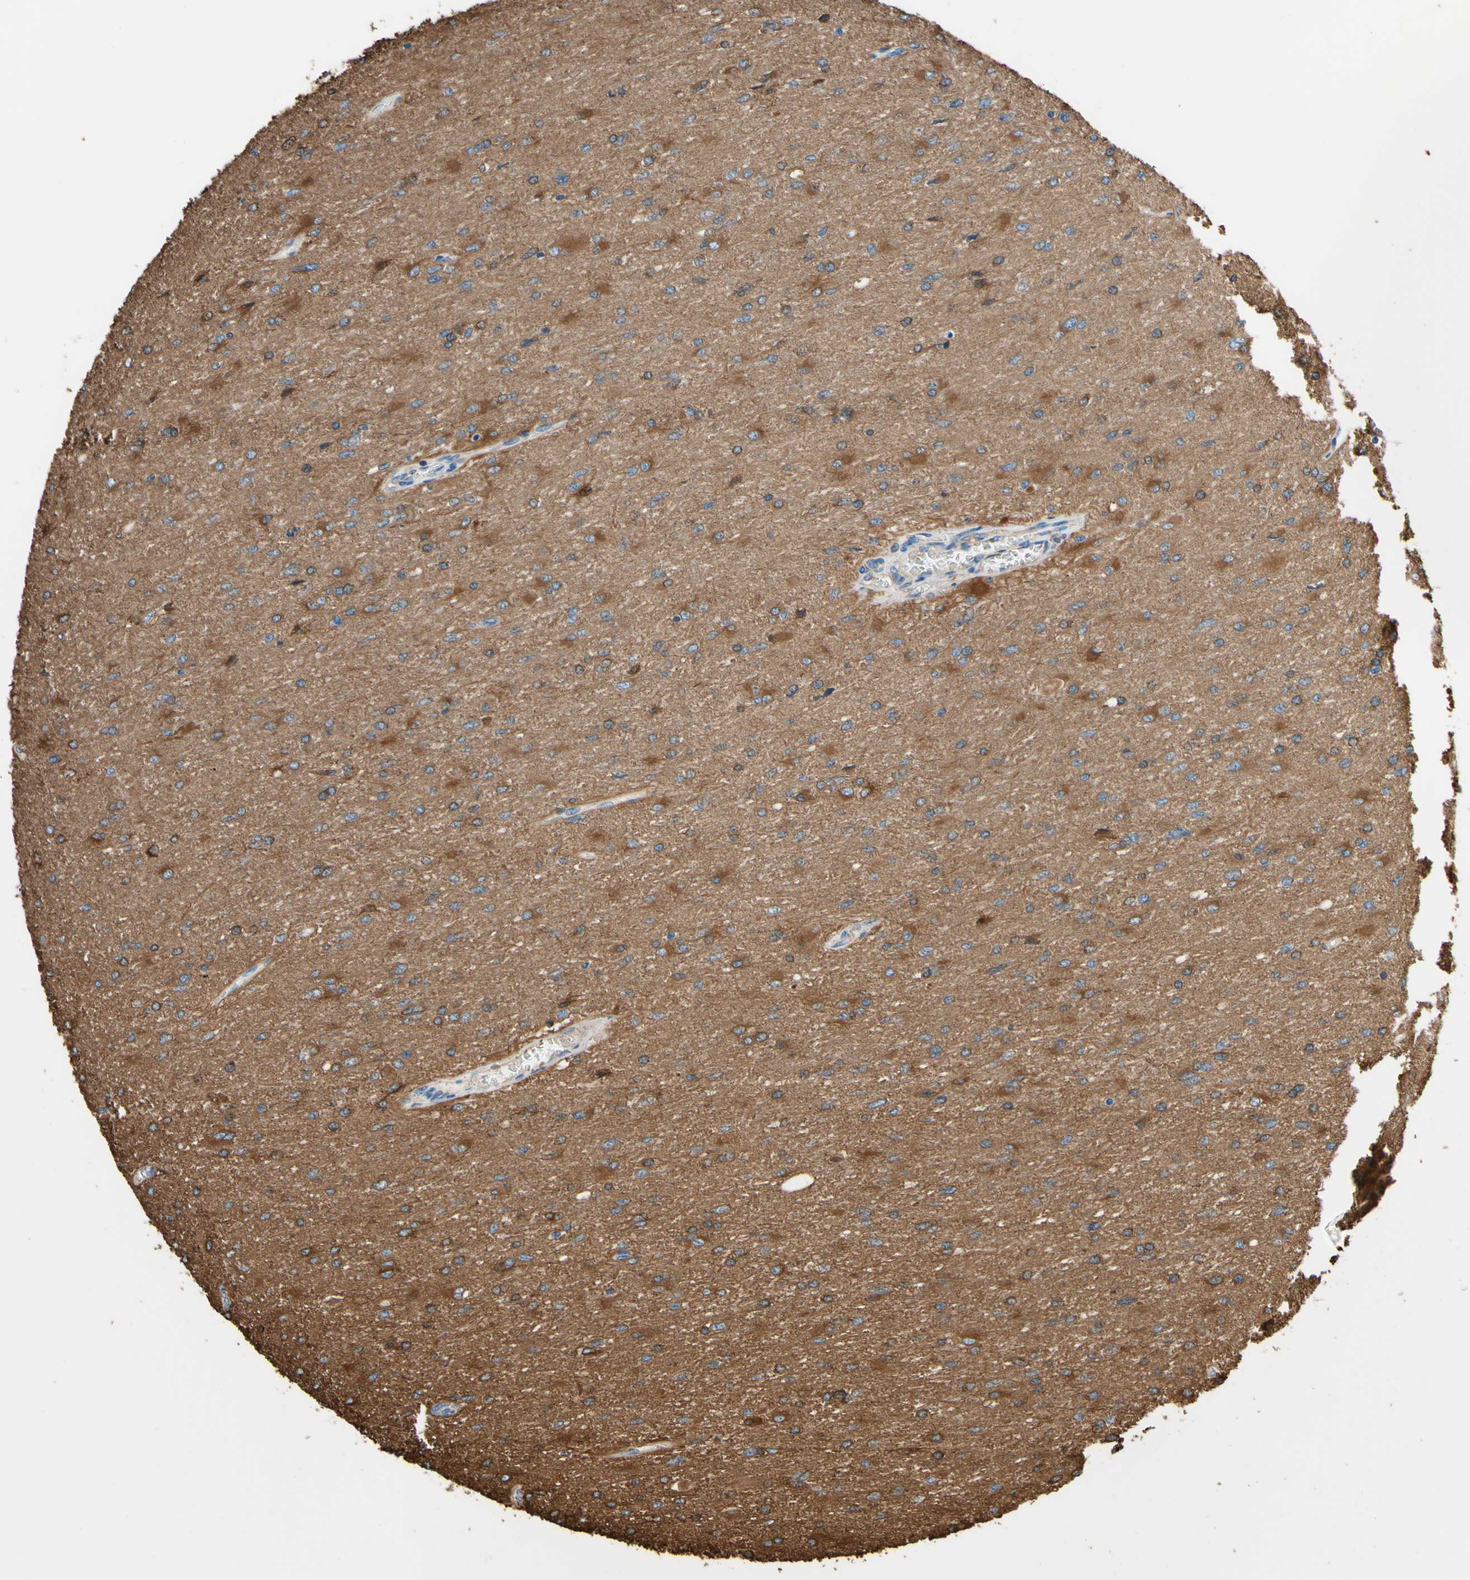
{"staining": {"intensity": "moderate", "quantity": "25%-75%", "location": "cytoplasmic/membranous"}, "tissue": "glioma", "cell_type": "Tumor cells", "image_type": "cancer", "snomed": [{"axis": "morphology", "description": "Glioma, malignant, High grade"}, {"axis": "topography", "description": "Cerebral cortex"}], "caption": "A high-resolution image shows IHC staining of malignant glioma (high-grade), which displays moderate cytoplasmic/membranous expression in about 25%-75% of tumor cells.", "gene": "DPYSL3", "patient": {"sex": "female", "age": 36}}